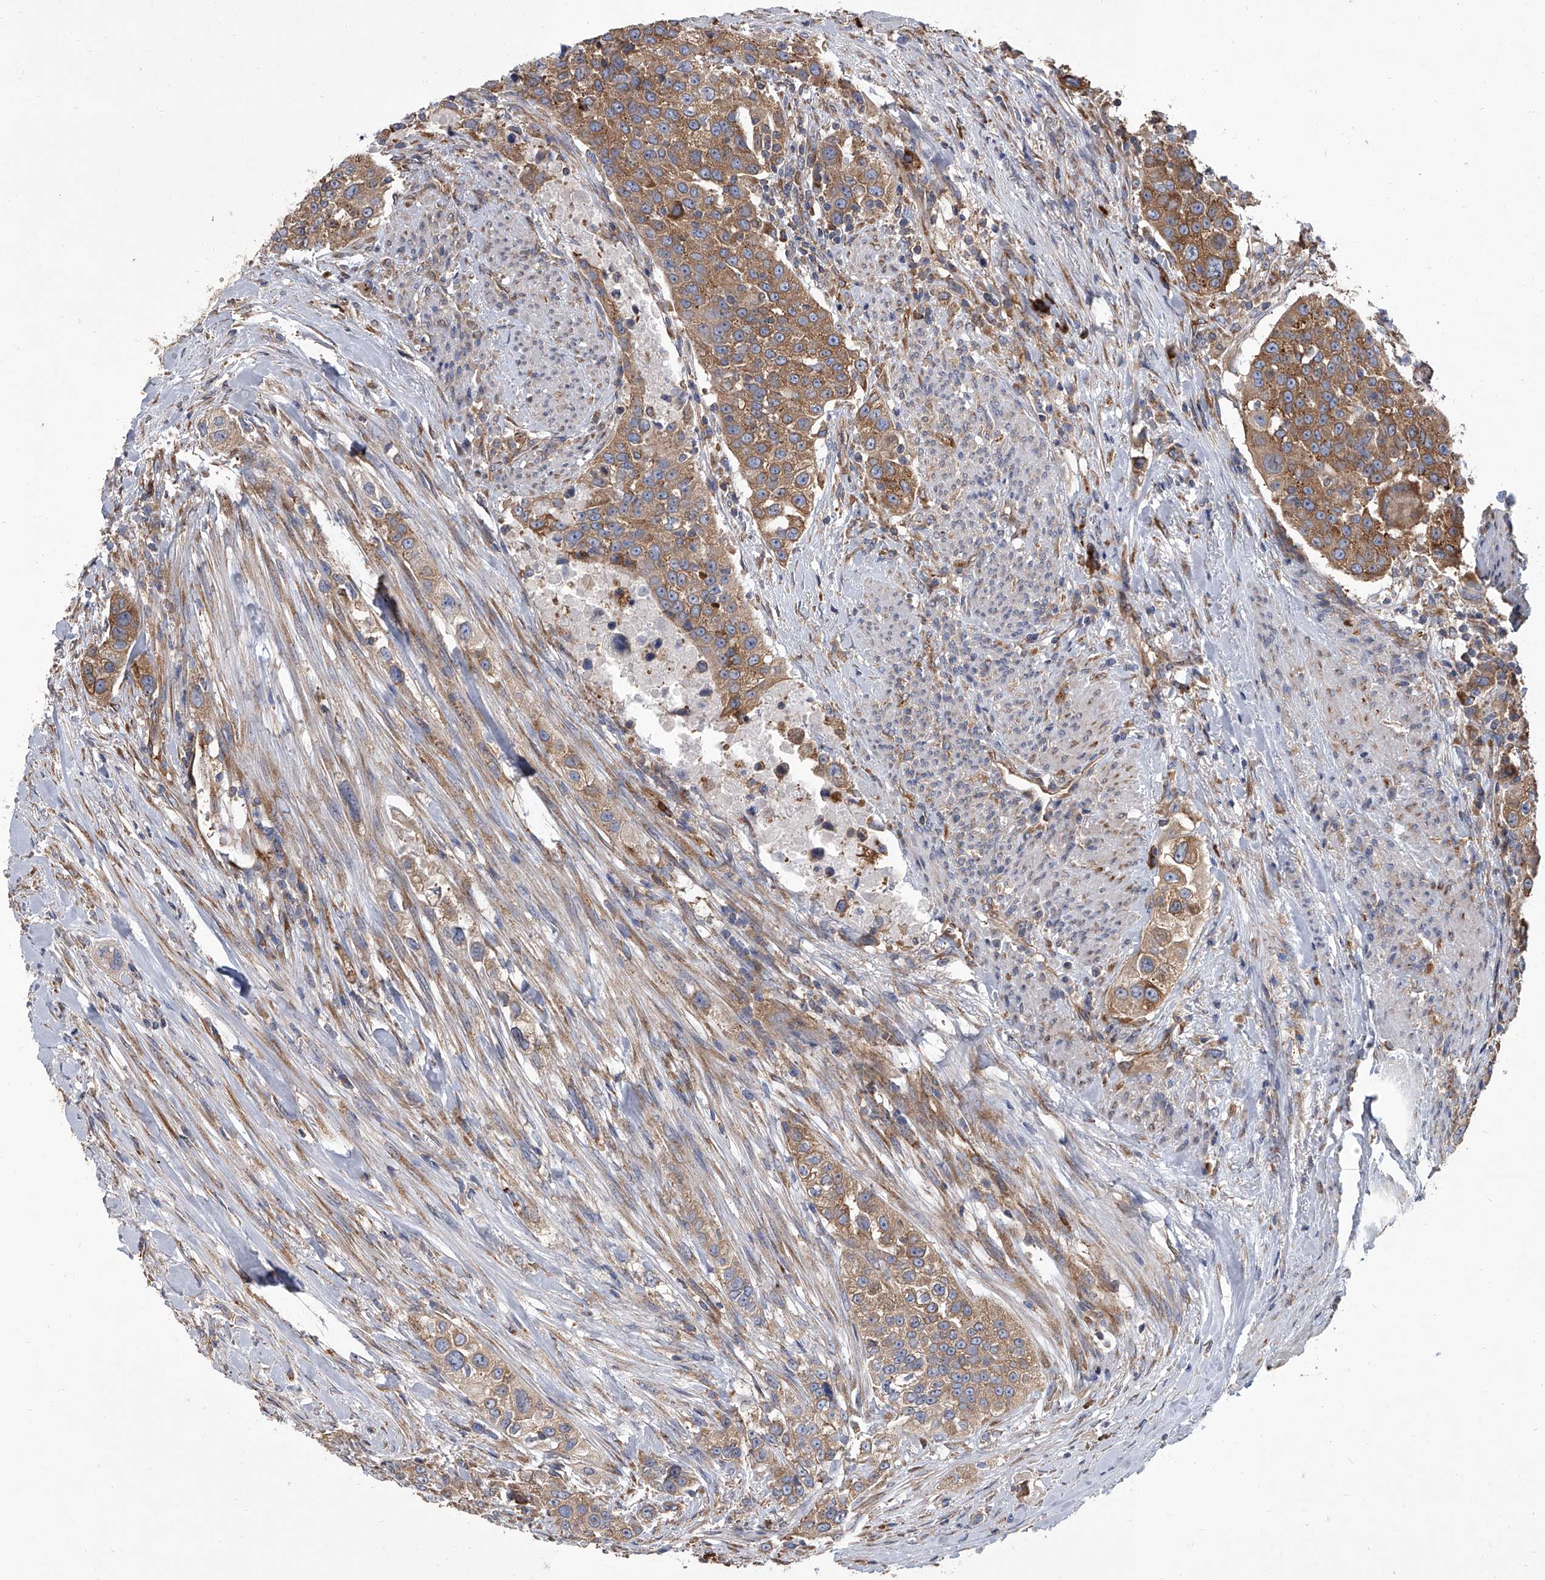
{"staining": {"intensity": "moderate", "quantity": ">75%", "location": "cytoplasmic/membranous"}, "tissue": "urothelial cancer", "cell_type": "Tumor cells", "image_type": "cancer", "snomed": [{"axis": "morphology", "description": "Urothelial carcinoma, High grade"}, {"axis": "topography", "description": "Urinary bladder"}], "caption": "High-grade urothelial carcinoma stained for a protein (brown) reveals moderate cytoplasmic/membranous positive staining in approximately >75% of tumor cells.", "gene": "EIF2S2", "patient": {"sex": "female", "age": 80}}